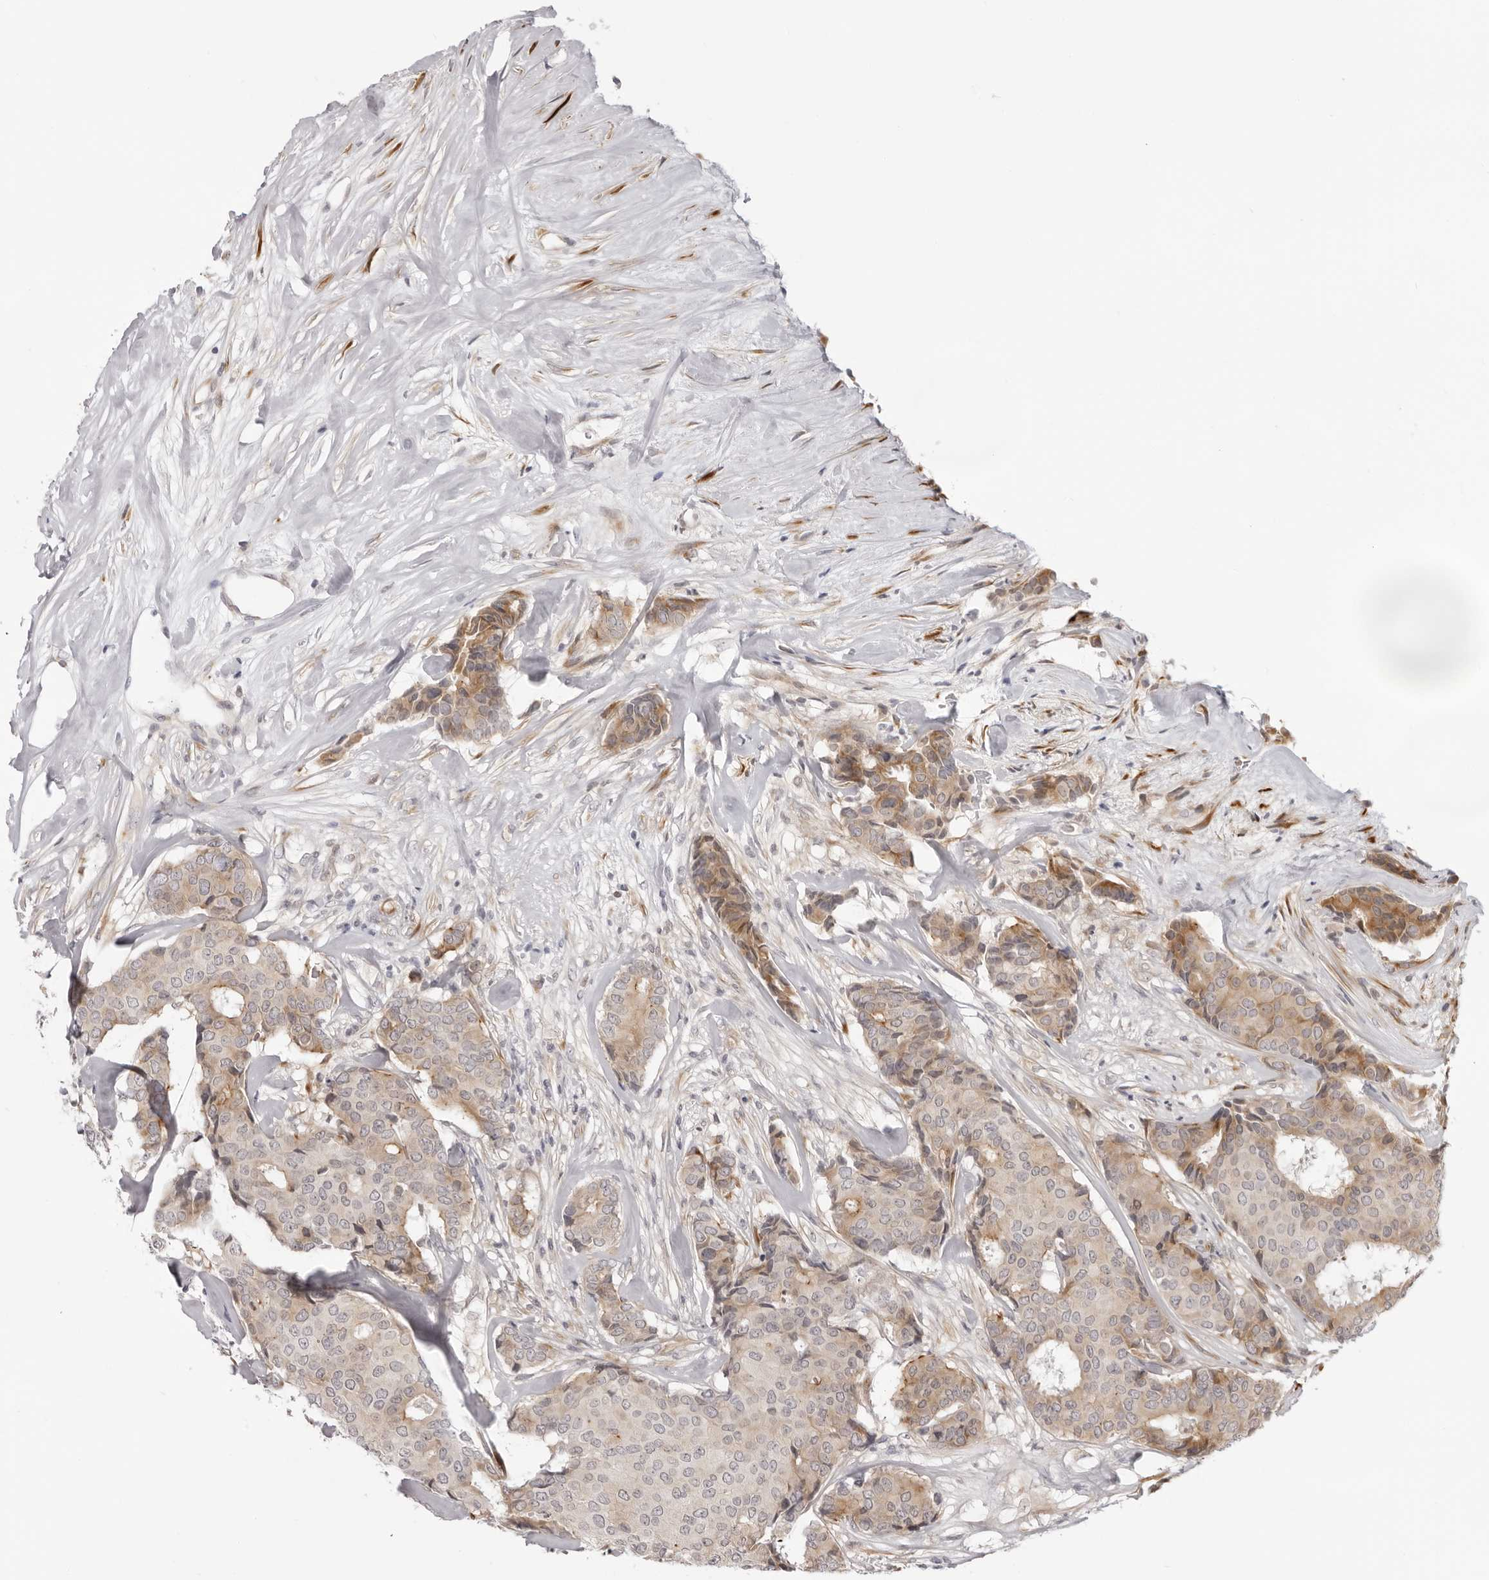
{"staining": {"intensity": "moderate", "quantity": "<25%", "location": "cytoplasmic/membranous"}, "tissue": "breast cancer", "cell_type": "Tumor cells", "image_type": "cancer", "snomed": [{"axis": "morphology", "description": "Duct carcinoma"}, {"axis": "topography", "description": "Breast"}], "caption": "Infiltrating ductal carcinoma (breast) stained with a protein marker demonstrates moderate staining in tumor cells.", "gene": "SRGAP2", "patient": {"sex": "female", "age": 75}}